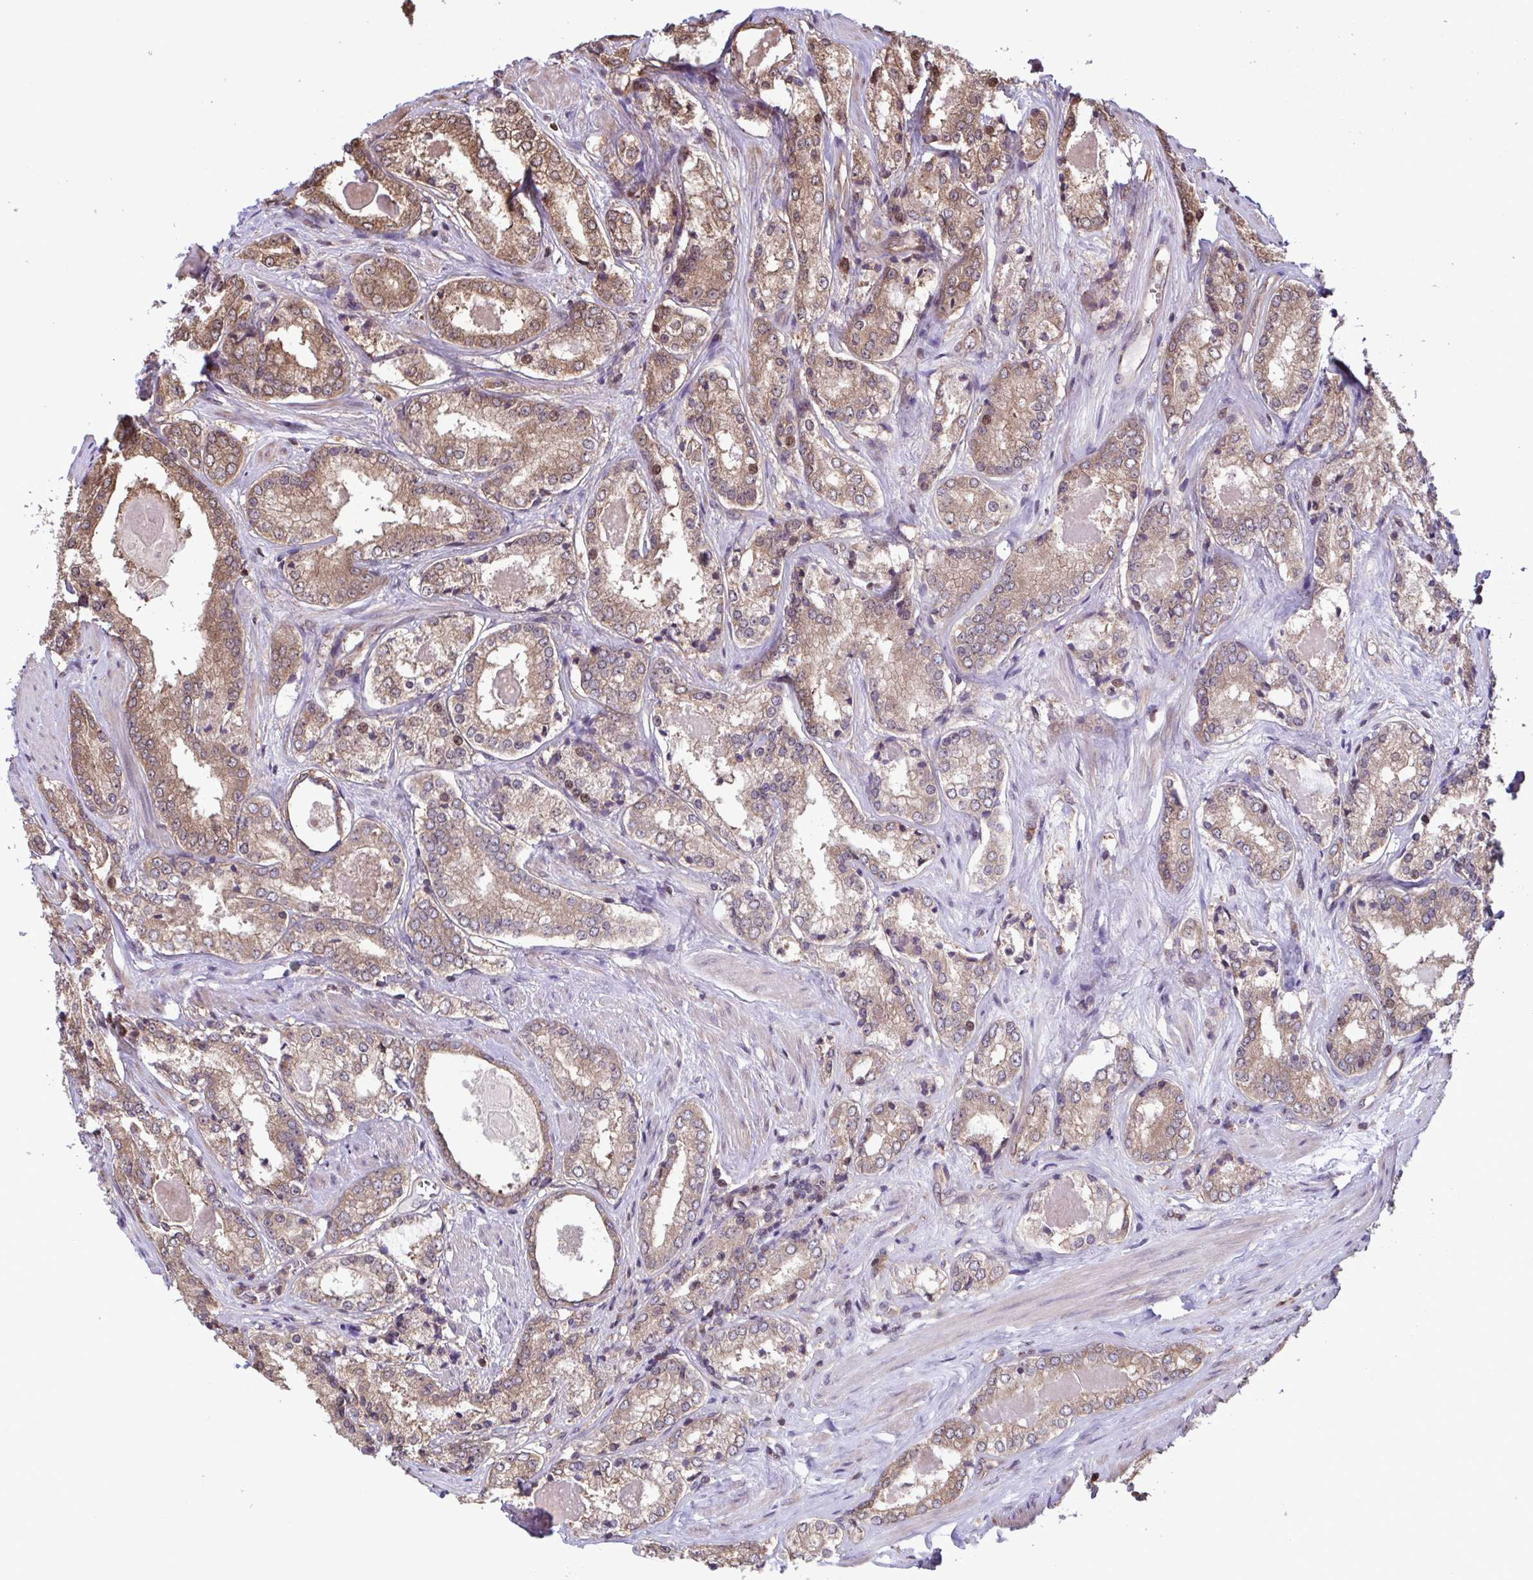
{"staining": {"intensity": "weak", "quantity": ">75%", "location": "cytoplasmic/membranous"}, "tissue": "prostate cancer", "cell_type": "Tumor cells", "image_type": "cancer", "snomed": [{"axis": "morphology", "description": "Adenocarcinoma, NOS"}, {"axis": "morphology", "description": "Adenocarcinoma, Low grade"}, {"axis": "topography", "description": "Prostate"}], "caption": "A low amount of weak cytoplasmic/membranous staining is seen in approximately >75% of tumor cells in prostate cancer tissue. The protein of interest is stained brown, and the nuclei are stained in blue (DAB IHC with brightfield microscopy, high magnification).", "gene": "SEC63", "patient": {"sex": "male", "age": 68}}